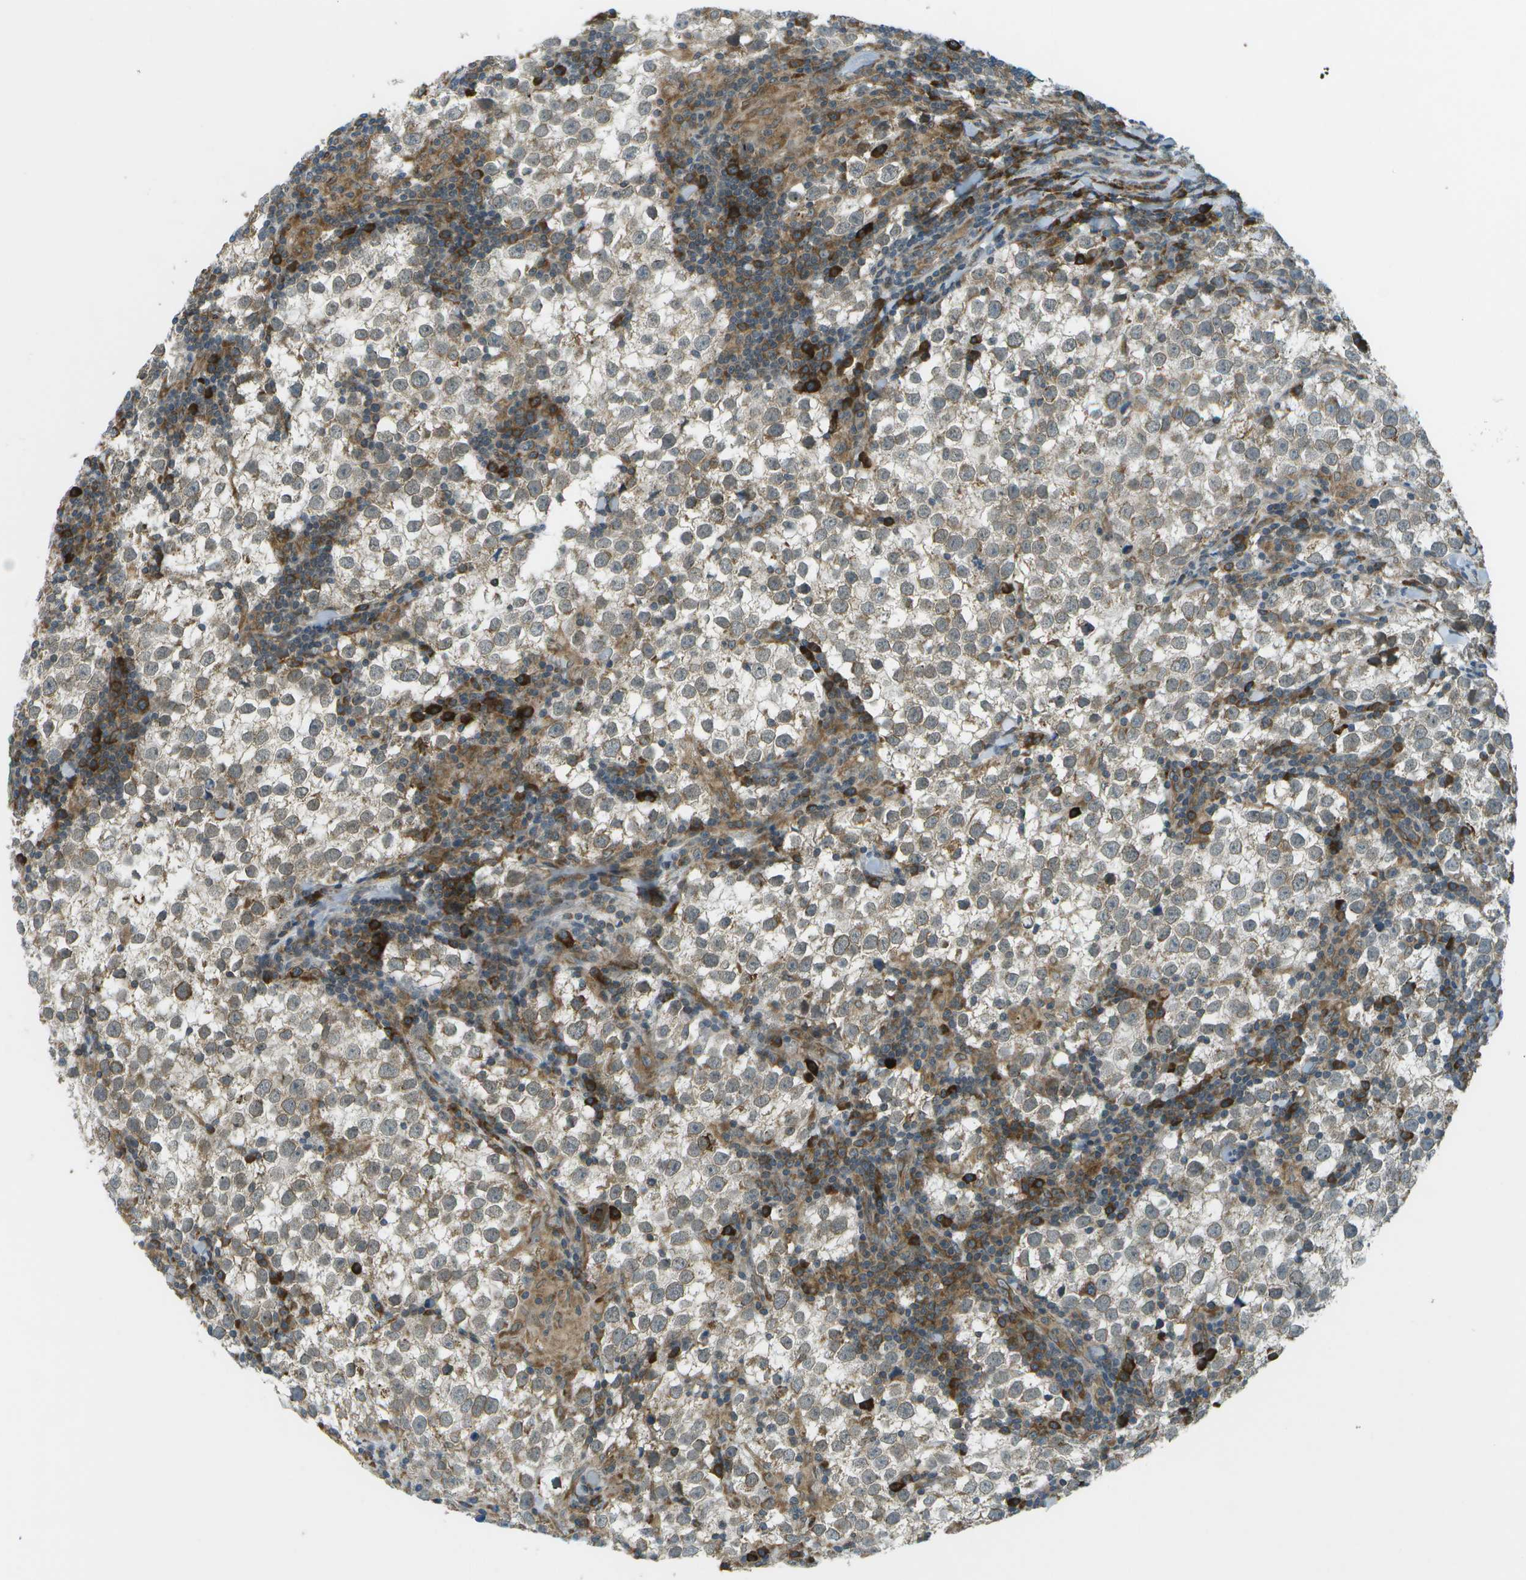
{"staining": {"intensity": "weak", "quantity": "<25%", "location": "cytoplasmic/membranous"}, "tissue": "testis cancer", "cell_type": "Tumor cells", "image_type": "cancer", "snomed": [{"axis": "morphology", "description": "Seminoma, NOS"}, {"axis": "morphology", "description": "Carcinoma, Embryonal, NOS"}, {"axis": "topography", "description": "Testis"}], "caption": "DAB immunohistochemical staining of testis embryonal carcinoma displays no significant expression in tumor cells.", "gene": "USP30", "patient": {"sex": "male", "age": 36}}